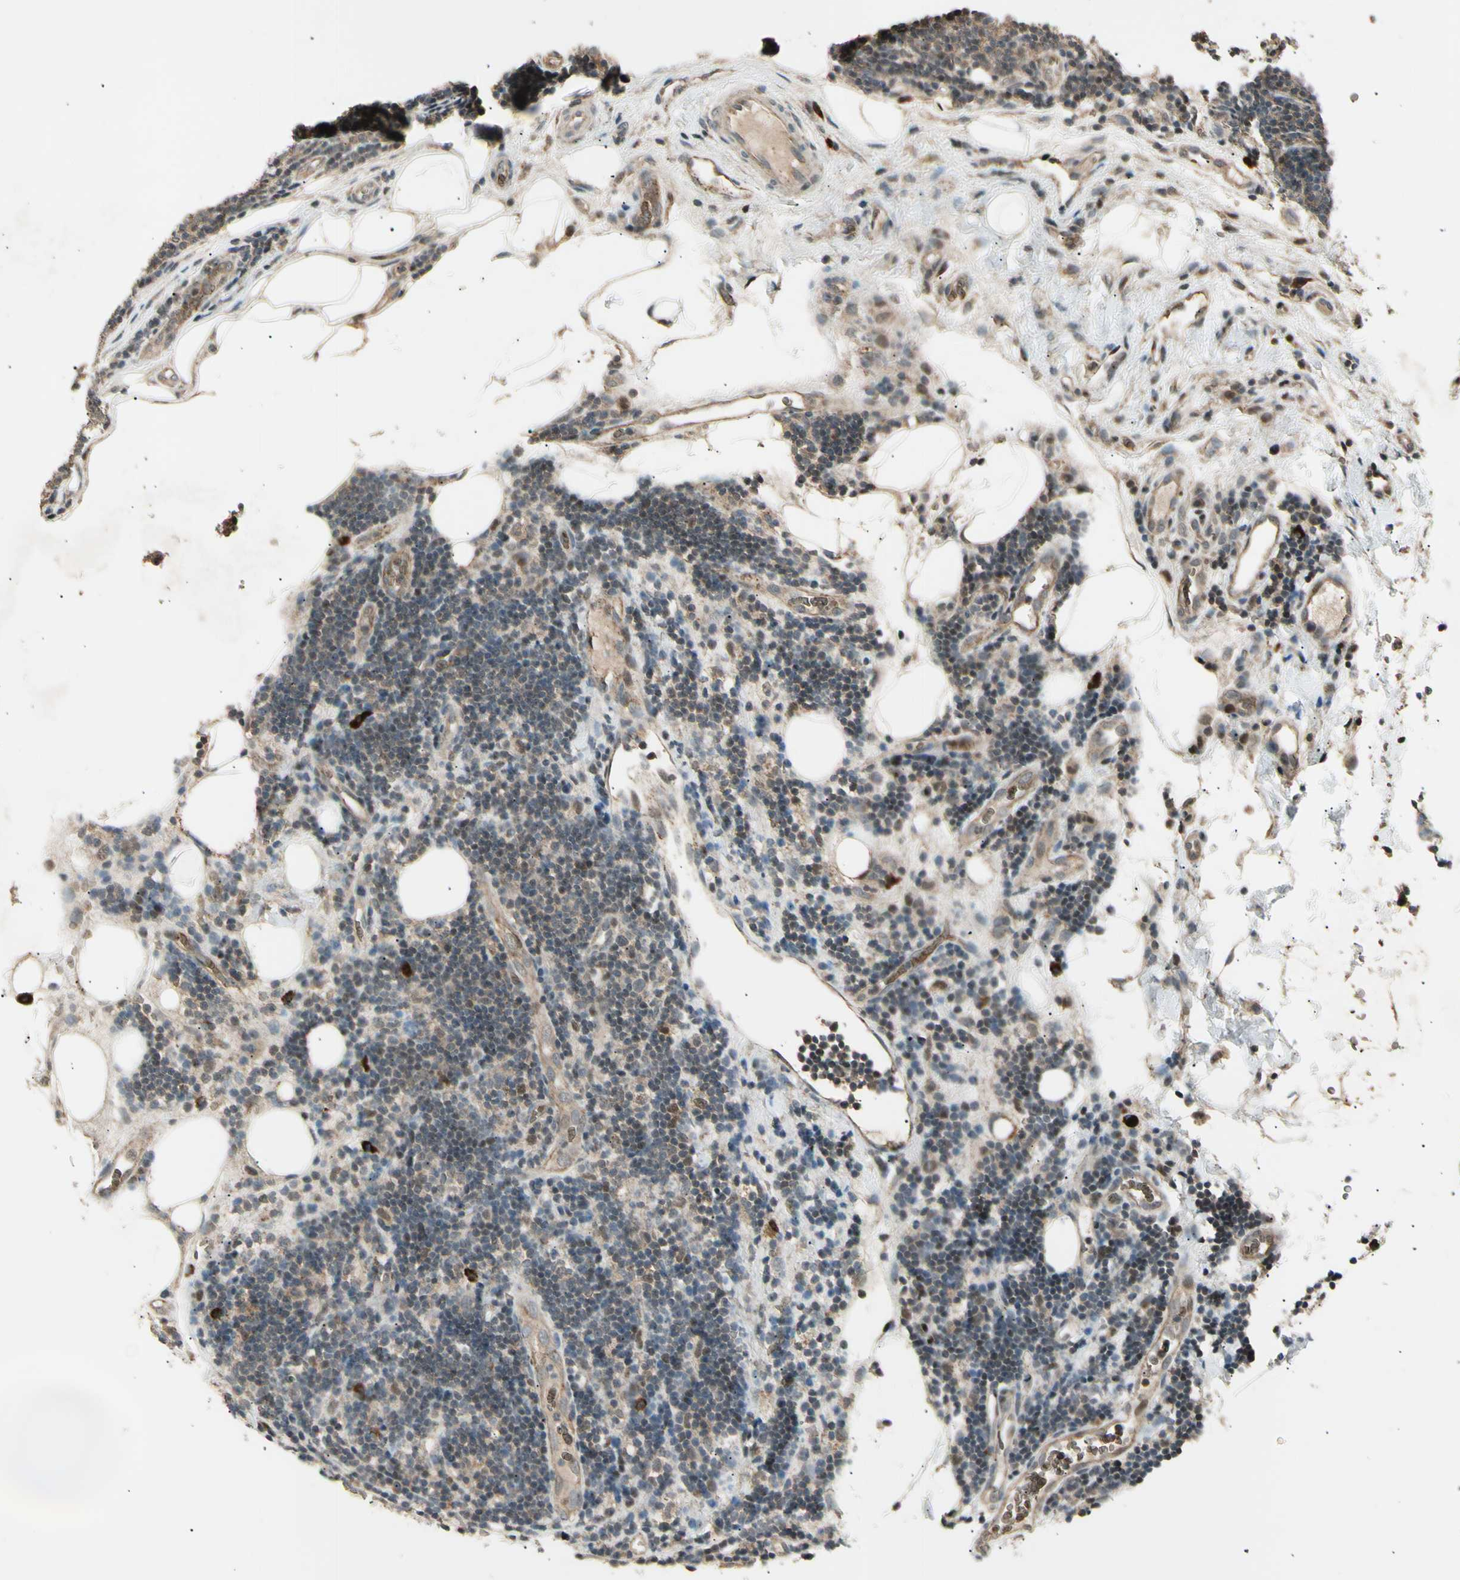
{"staining": {"intensity": "weak", "quantity": "25%-75%", "location": "cytoplasmic/membranous,nuclear"}, "tissue": "lymphoma", "cell_type": "Tumor cells", "image_type": "cancer", "snomed": [{"axis": "morphology", "description": "Malignant lymphoma, non-Hodgkin's type, Low grade"}, {"axis": "topography", "description": "Lymph node"}], "caption": "This photomicrograph displays IHC staining of human lymphoma, with low weak cytoplasmic/membranous and nuclear positivity in about 25%-75% of tumor cells.", "gene": "NUAK2", "patient": {"sex": "male", "age": 83}}